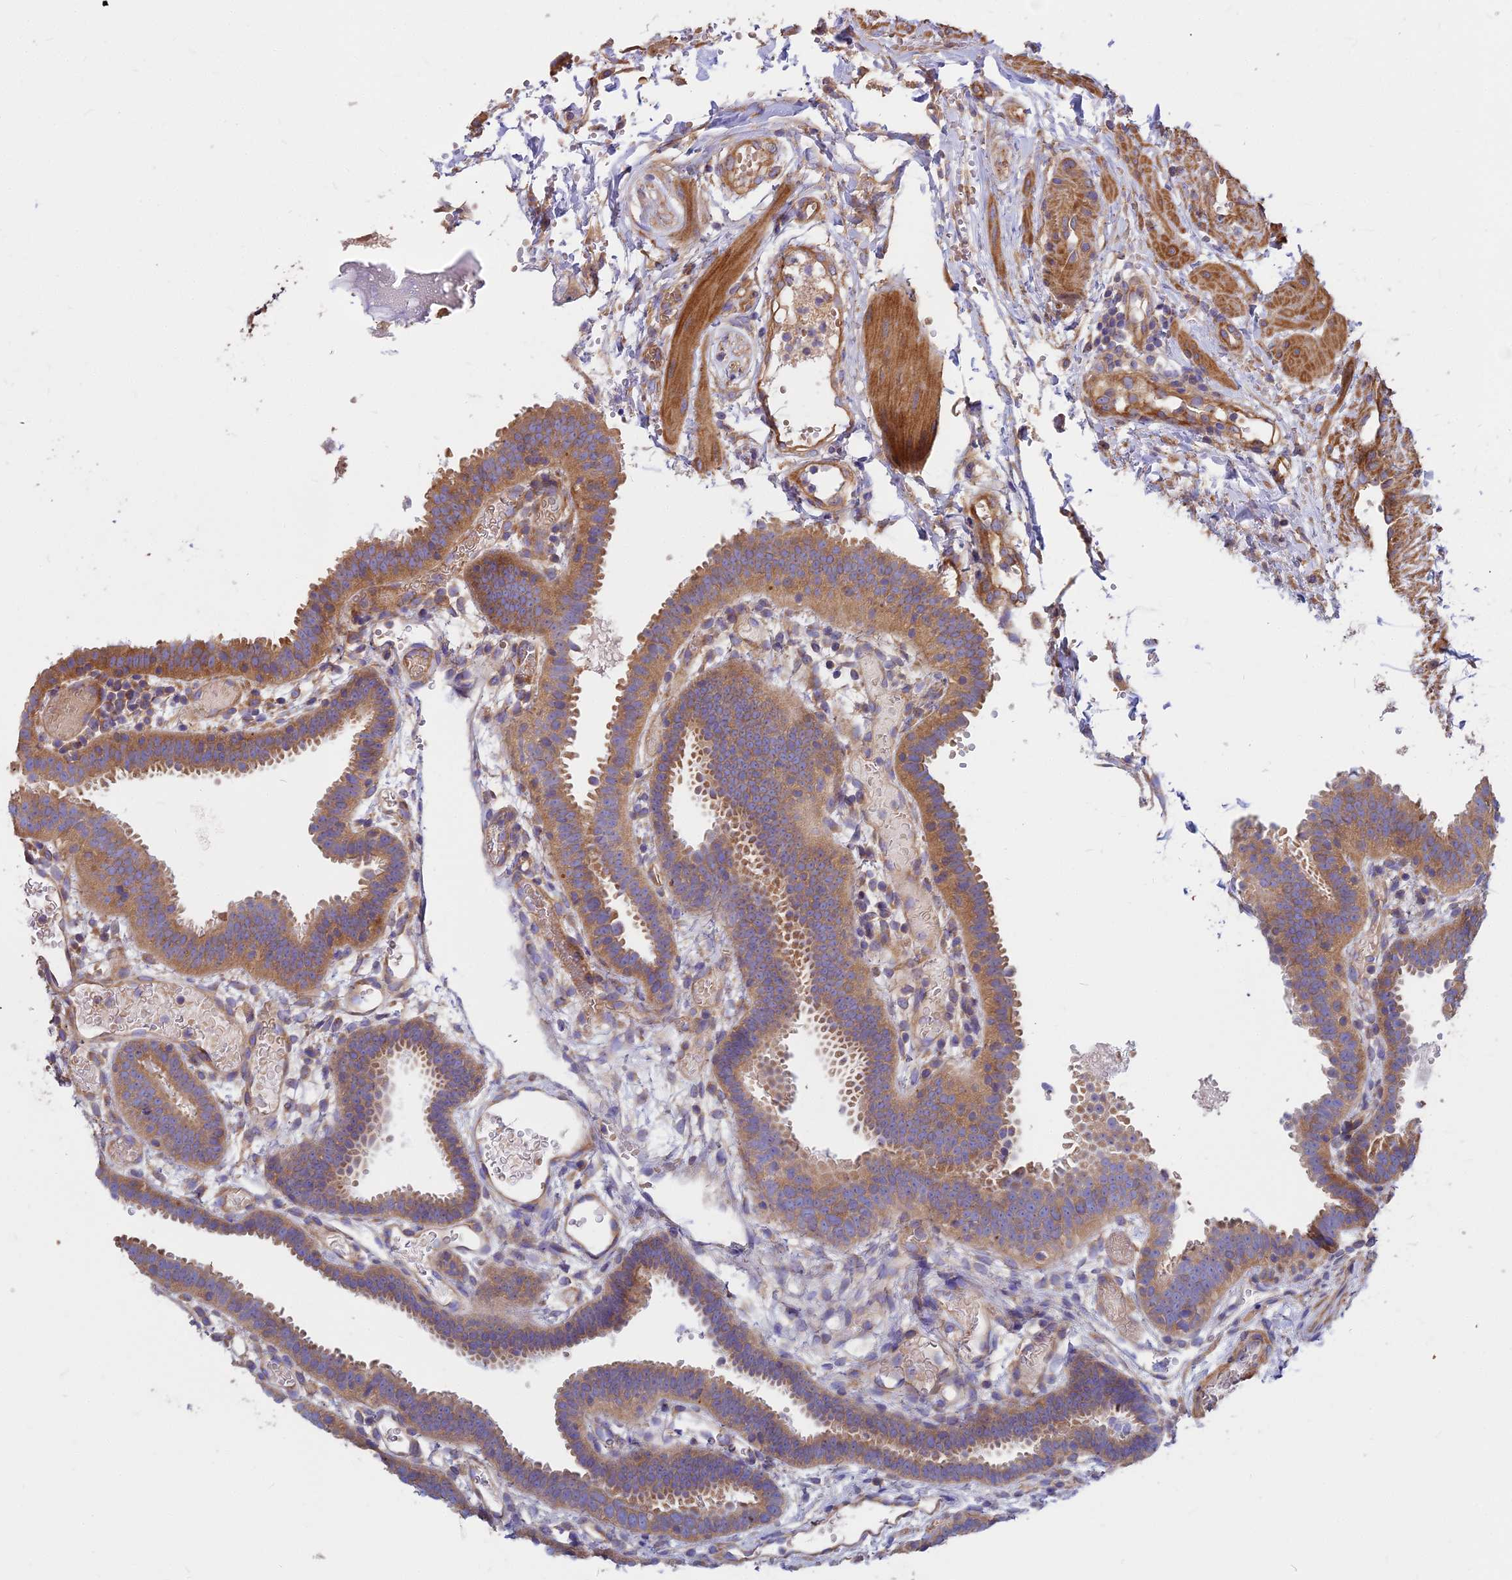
{"staining": {"intensity": "moderate", "quantity": ">75%", "location": "cytoplasmic/membranous"}, "tissue": "fallopian tube", "cell_type": "Glandular cells", "image_type": "normal", "snomed": [{"axis": "morphology", "description": "Normal tissue, NOS"}, {"axis": "topography", "description": "Fallopian tube"}], "caption": "A medium amount of moderate cytoplasmic/membranous staining is identified in approximately >75% of glandular cells in benign fallopian tube. (brown staining indicates protein expression, while blue staining denotes nuclei).", "gene": "DCTN3", "patient": {"sex": "female", "age": 37}}